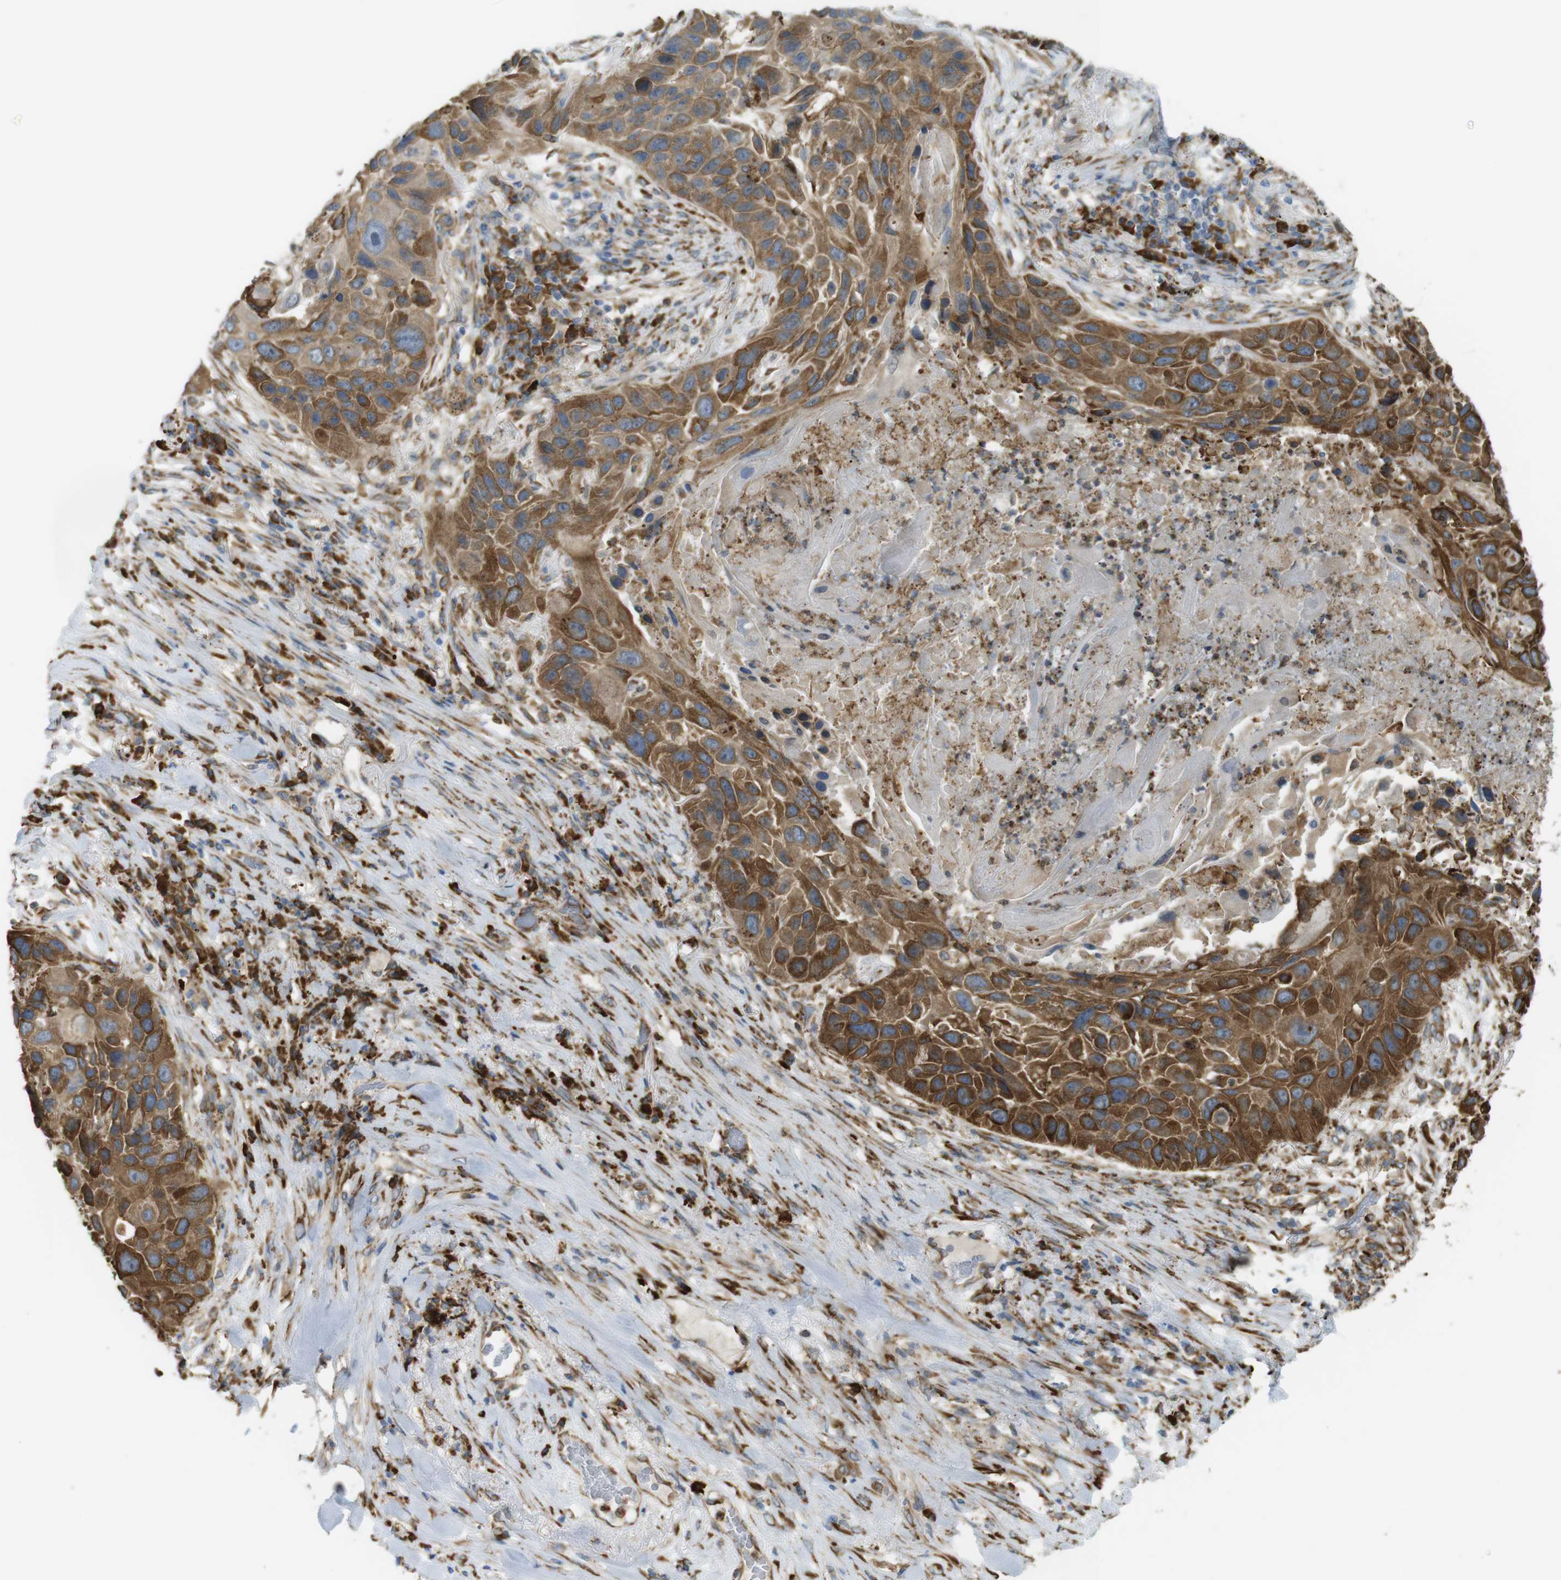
{"staining": {"intensity": "moderate", "quantity": ">75%", "location": "cytoplasmic/membranous"}, "tissue": "lung cancer", "cell_type": "Tumor cells", "image_type": "cancer", "snomed": [{"axis": "morphology", "description": "Squamous cell carcinoma, NOS"}, {"axis": "topography", "description": "Lung"}], "caption": "There is medium levels of moderate cytoplasmic/membranous expression in tumor cells of lung cancer, as demonstrated by immunohistochemical staining (brown color).", "gene": "MBOAT2", "patient": {"sex": "male", "age": 57}}